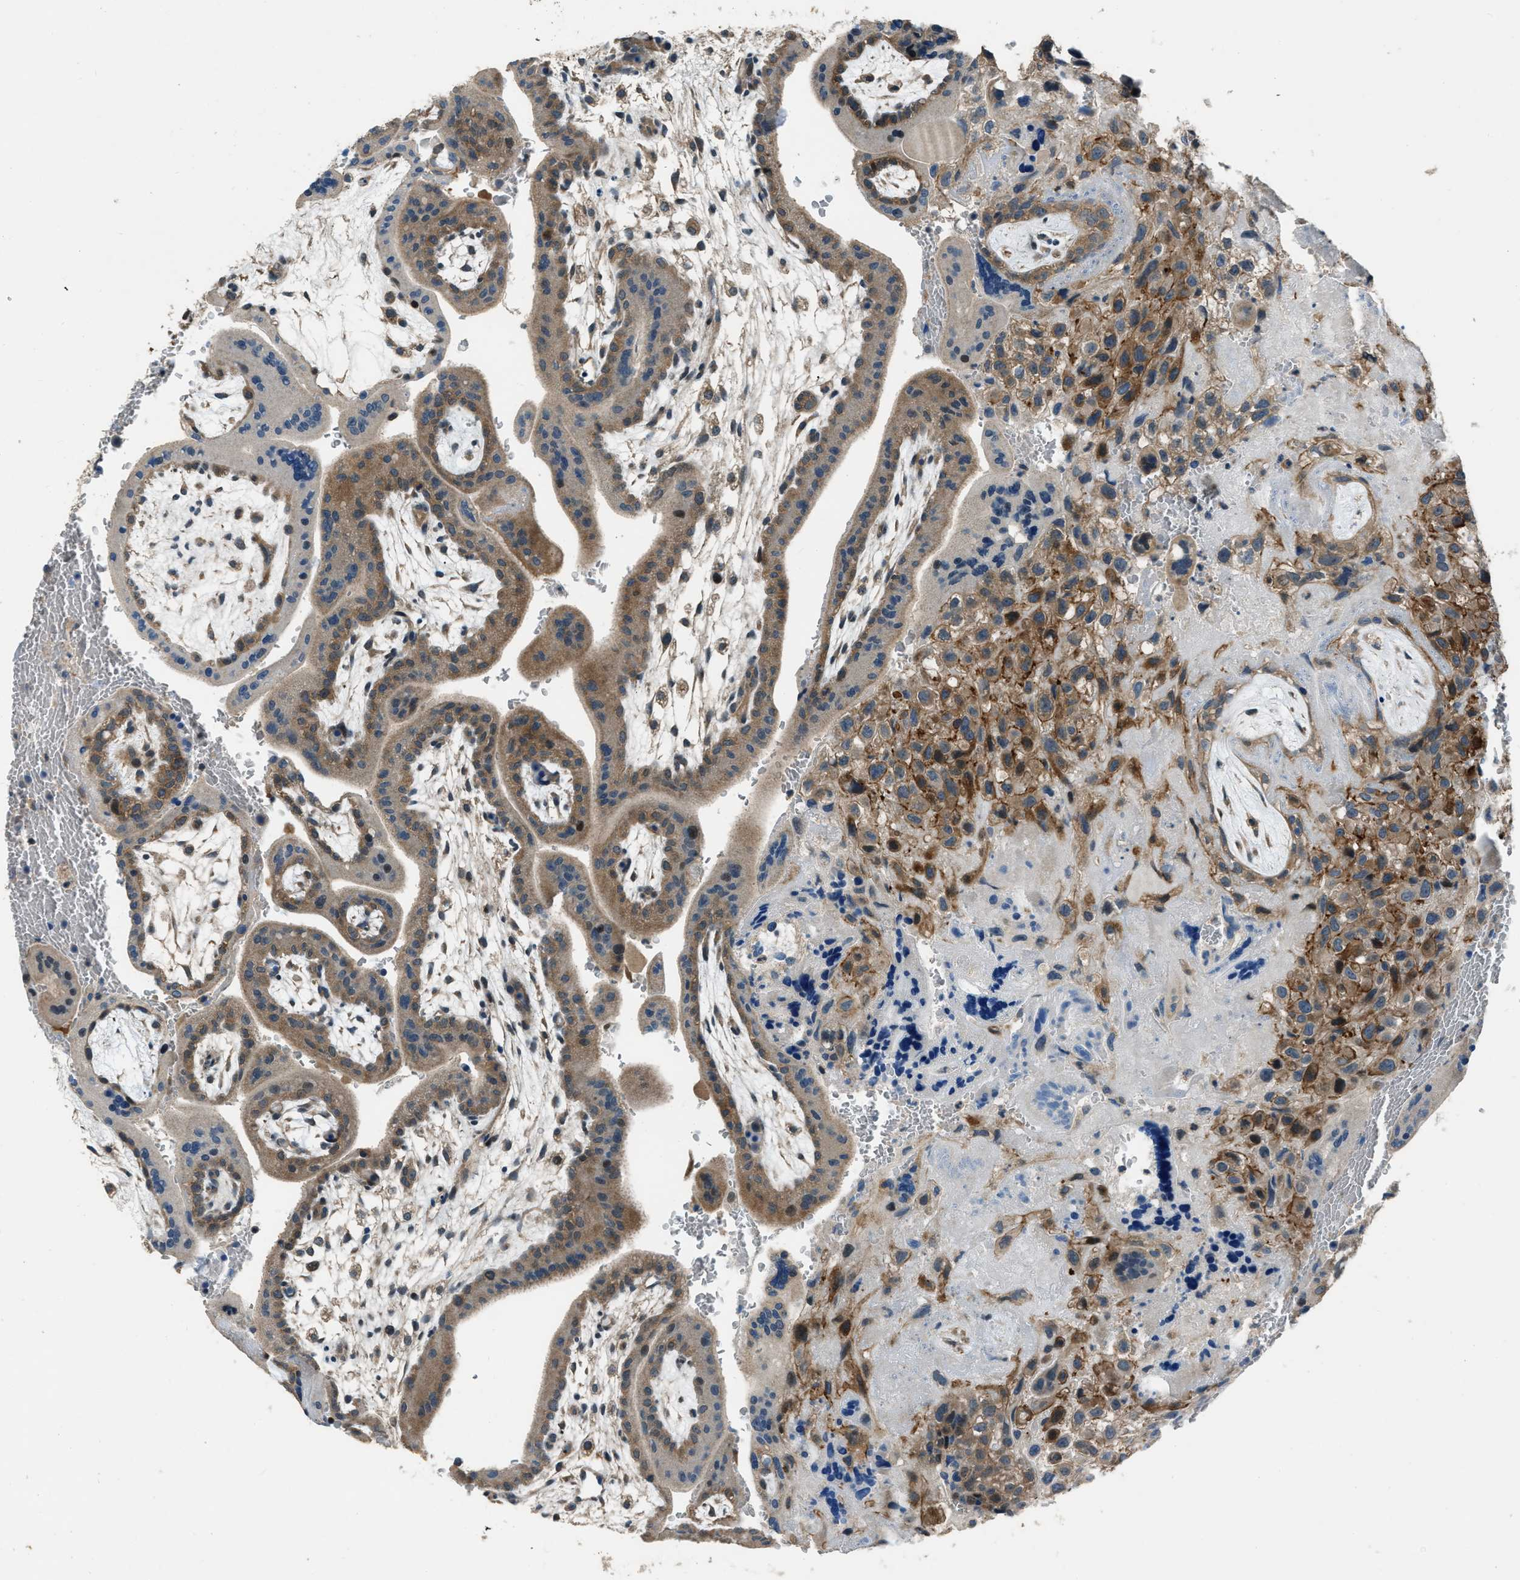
{"staining": {"intensity": "moderate", "quantity": ">75%", "location": "cytoplasmic/membranous"}, "tissue": "placenta", "cell_type": "Decidual cells", "image_type": "normal", "snomed": [{"axis": "morphology", "description": "Normal tissue, NOS"}, {"axis": "topography", "description": "Placenta"}], "caption": "About >75% of decidual cells in unremarkable human placenta exhibit moderate cytoplasmic/membranous protein staining as visualized by brown immunohistochemical staining.", "gene": "NUDCD3", "patient": {"sex": "female", "age": 35}}